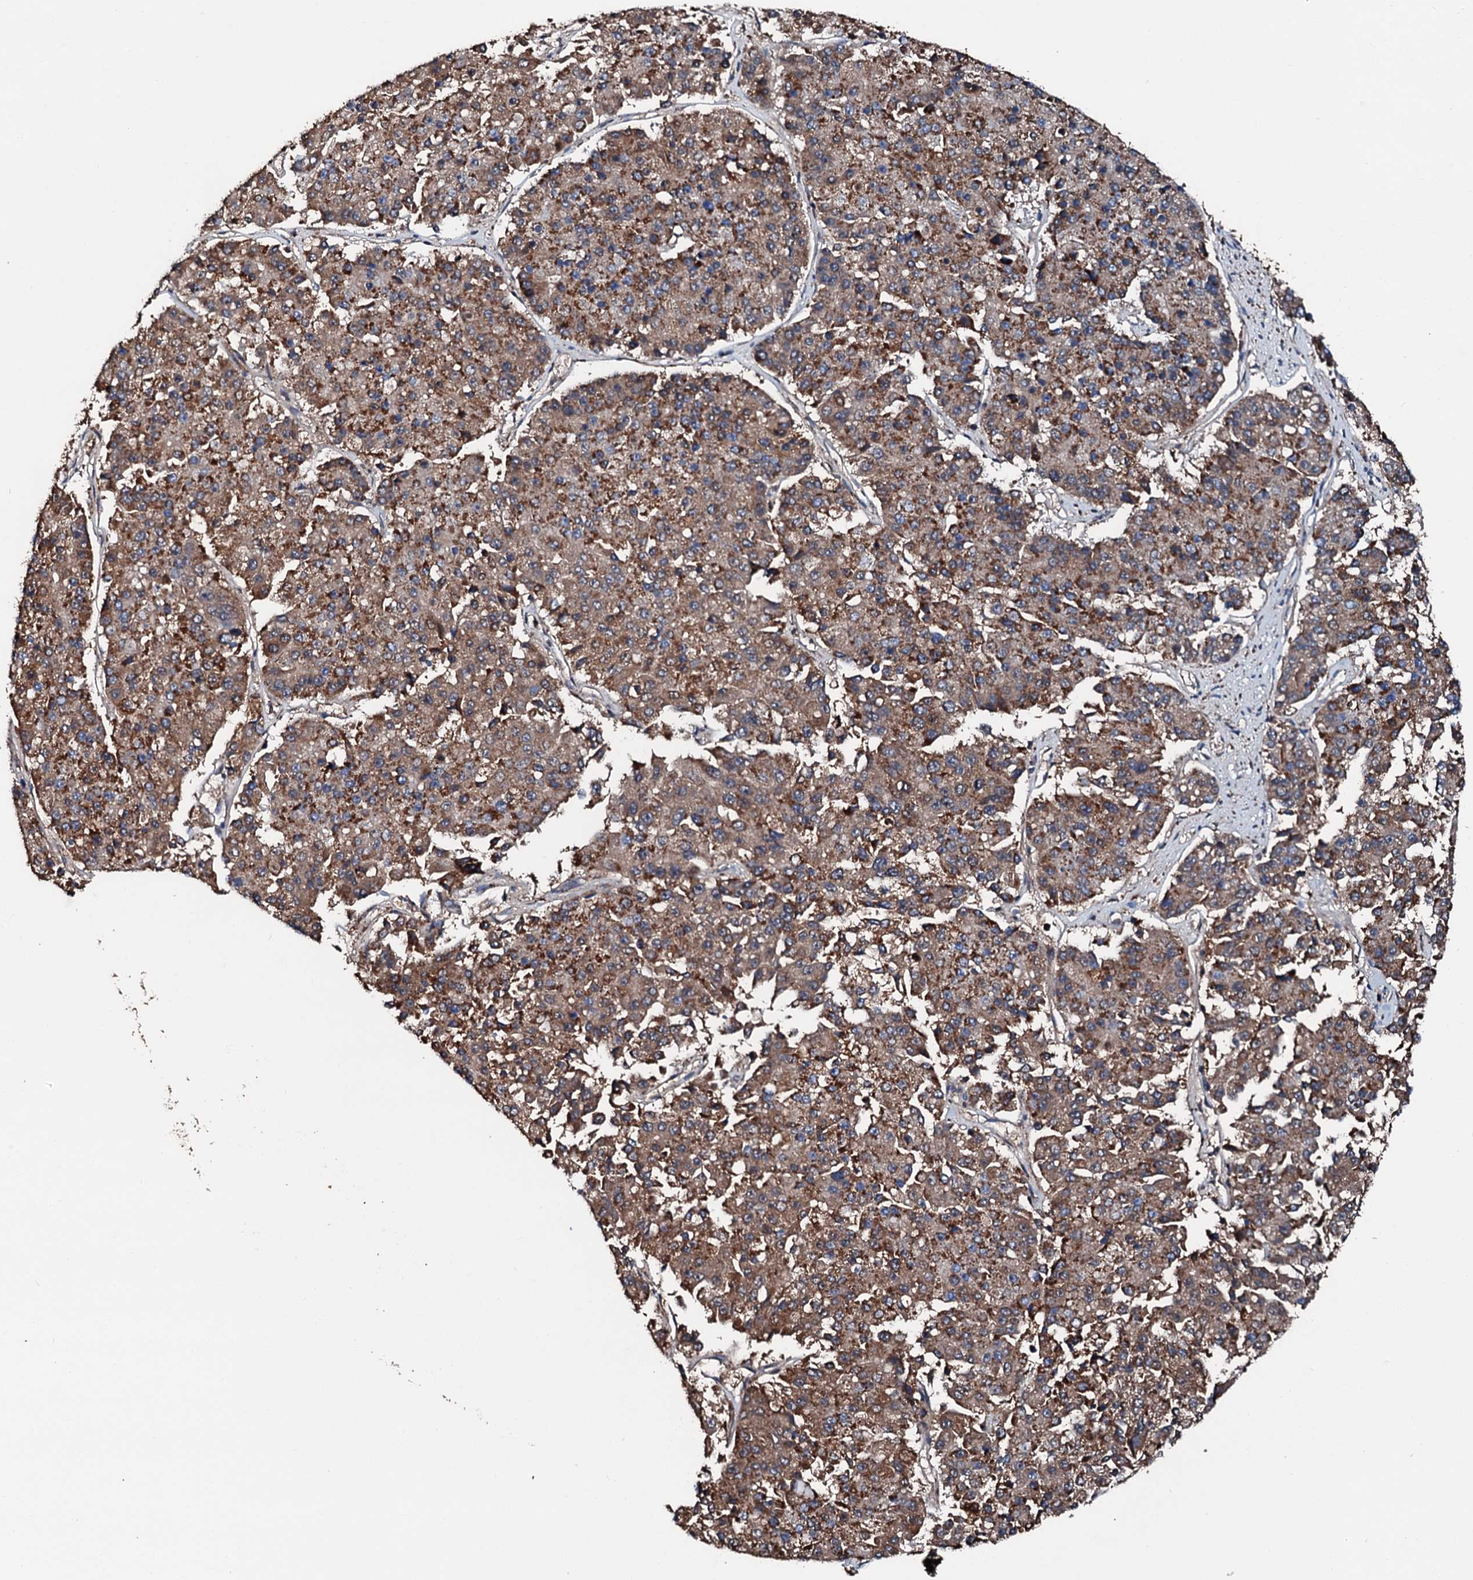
{"staining": {"intensity": "moderate", "quantity": ">75%", "location": "cytoplasmic/membranous"}, "tissue": "pancreatic cancer", "cell_type": "Tumor cells", "image_type": "cancer", "snomed": [{"axis": "morphology", "description": "Adenocarcinoma, NOS"}, {"axis": "topography", "description": "Pancreas"}], "caption": "A photomicrograph of human pancreatic cancer stained for a protein reveals moderate cytoplasmic/membranous brown staining in tumor cells.", "gene": "HADH", "patient": {"sex": "male", "age": 50}}